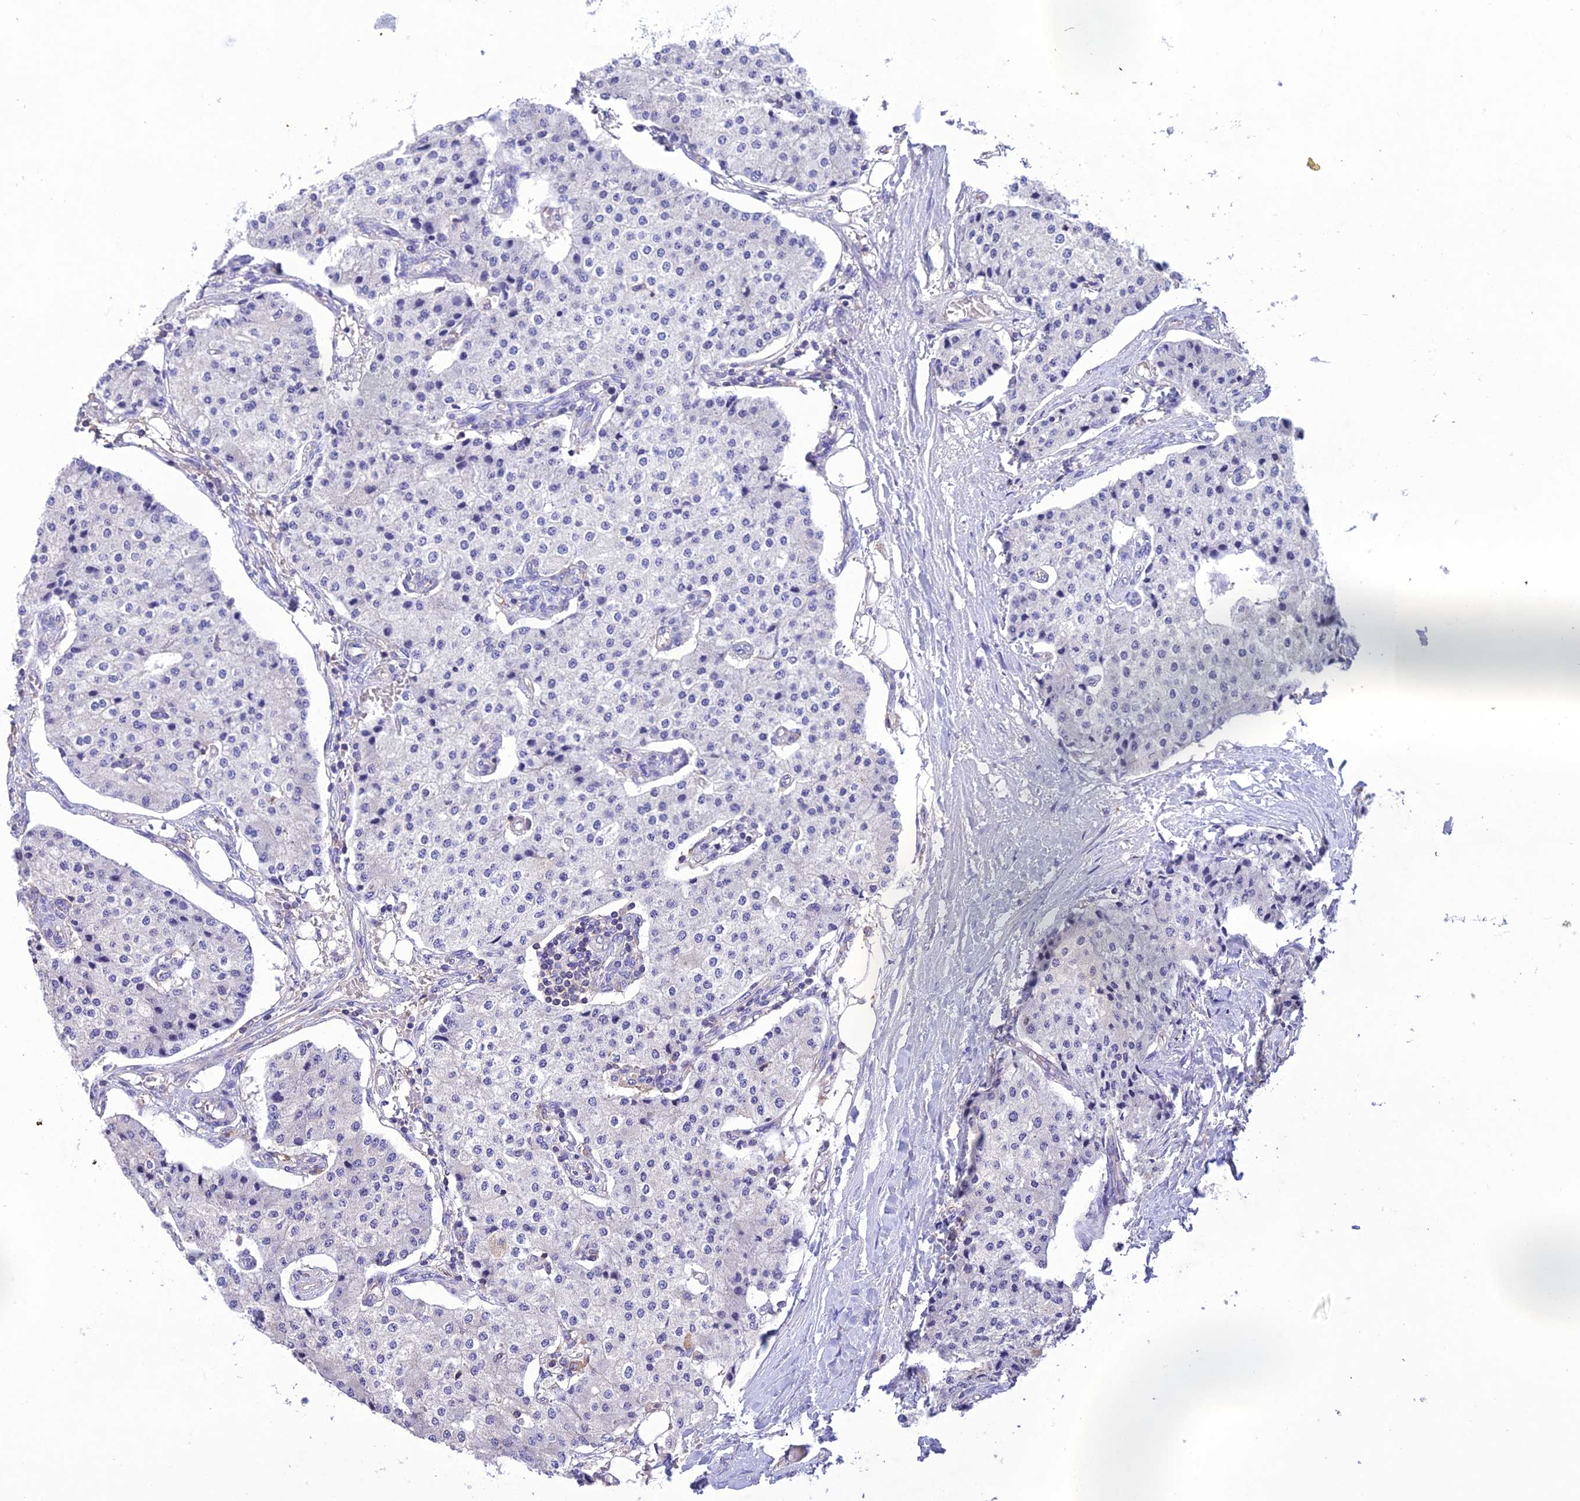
{"staining": {"intensity": "negative", "quantity": "none", "location": "none"}, "tissue": "carcinoid", "cell_type": "Tumor cells", "image_type": "cancer", "snomed": [{"axis": "morphology", "description": "Carcinoid, malignant, NOS"}, {"axis": "topography", "description": "Colon"}], "caption": "The immunohistochemistry (IHC) histopathology image has no significant staining in tumor cells of carcinoid tissue. Brightfield microscopy of immunohistochemistry (IHC) stained with DAB (3,3'-diaminobenzidine) (brown) and hematoxylin (blue), captured at high magnification.", "gene": "SNX24", "patient": {"sex": "female", "age": 52}}